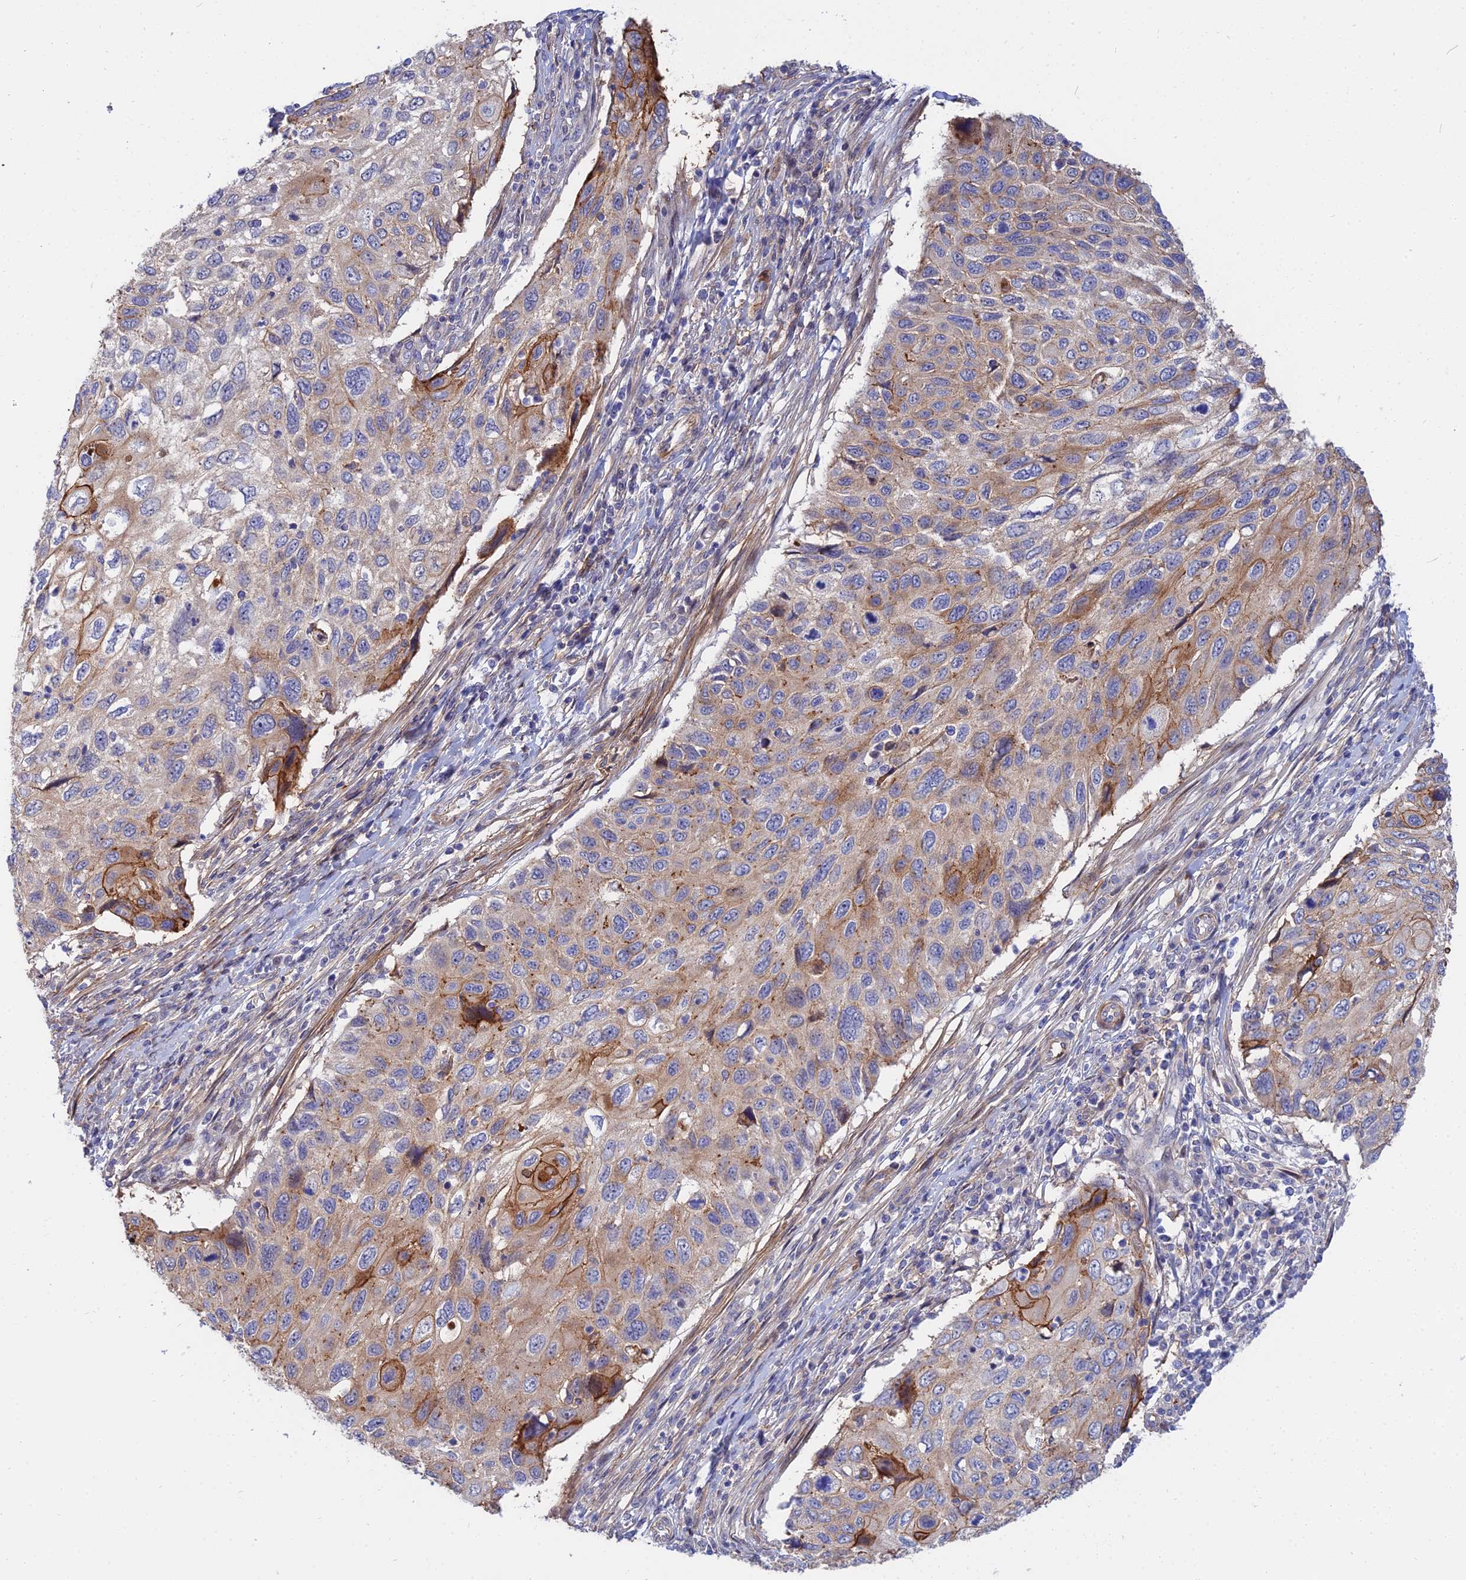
{"staining": {"intensity": "moderate", "quantity": "<25%", "location": "cytoplasmic/membranous"}, "tissue": "cervical cancer", "cell_type": "Tumor cells", "image_type": "cancer", "snomed": [{"axis": "morphology", "description": "Squamous cell carcinoma, NOS"}, {"axis": "topography", "description": "Cervix"}], "caption": "The image exhibits immunohistochemical staining of cervical cancer (squamous cell carcinoma). There is moderate cytoplasmic/membranous staining is seen in approximately <25% of tumor cells.", "gene": "TRIM43B", "patient": {"sex": "female", "age": 70}}